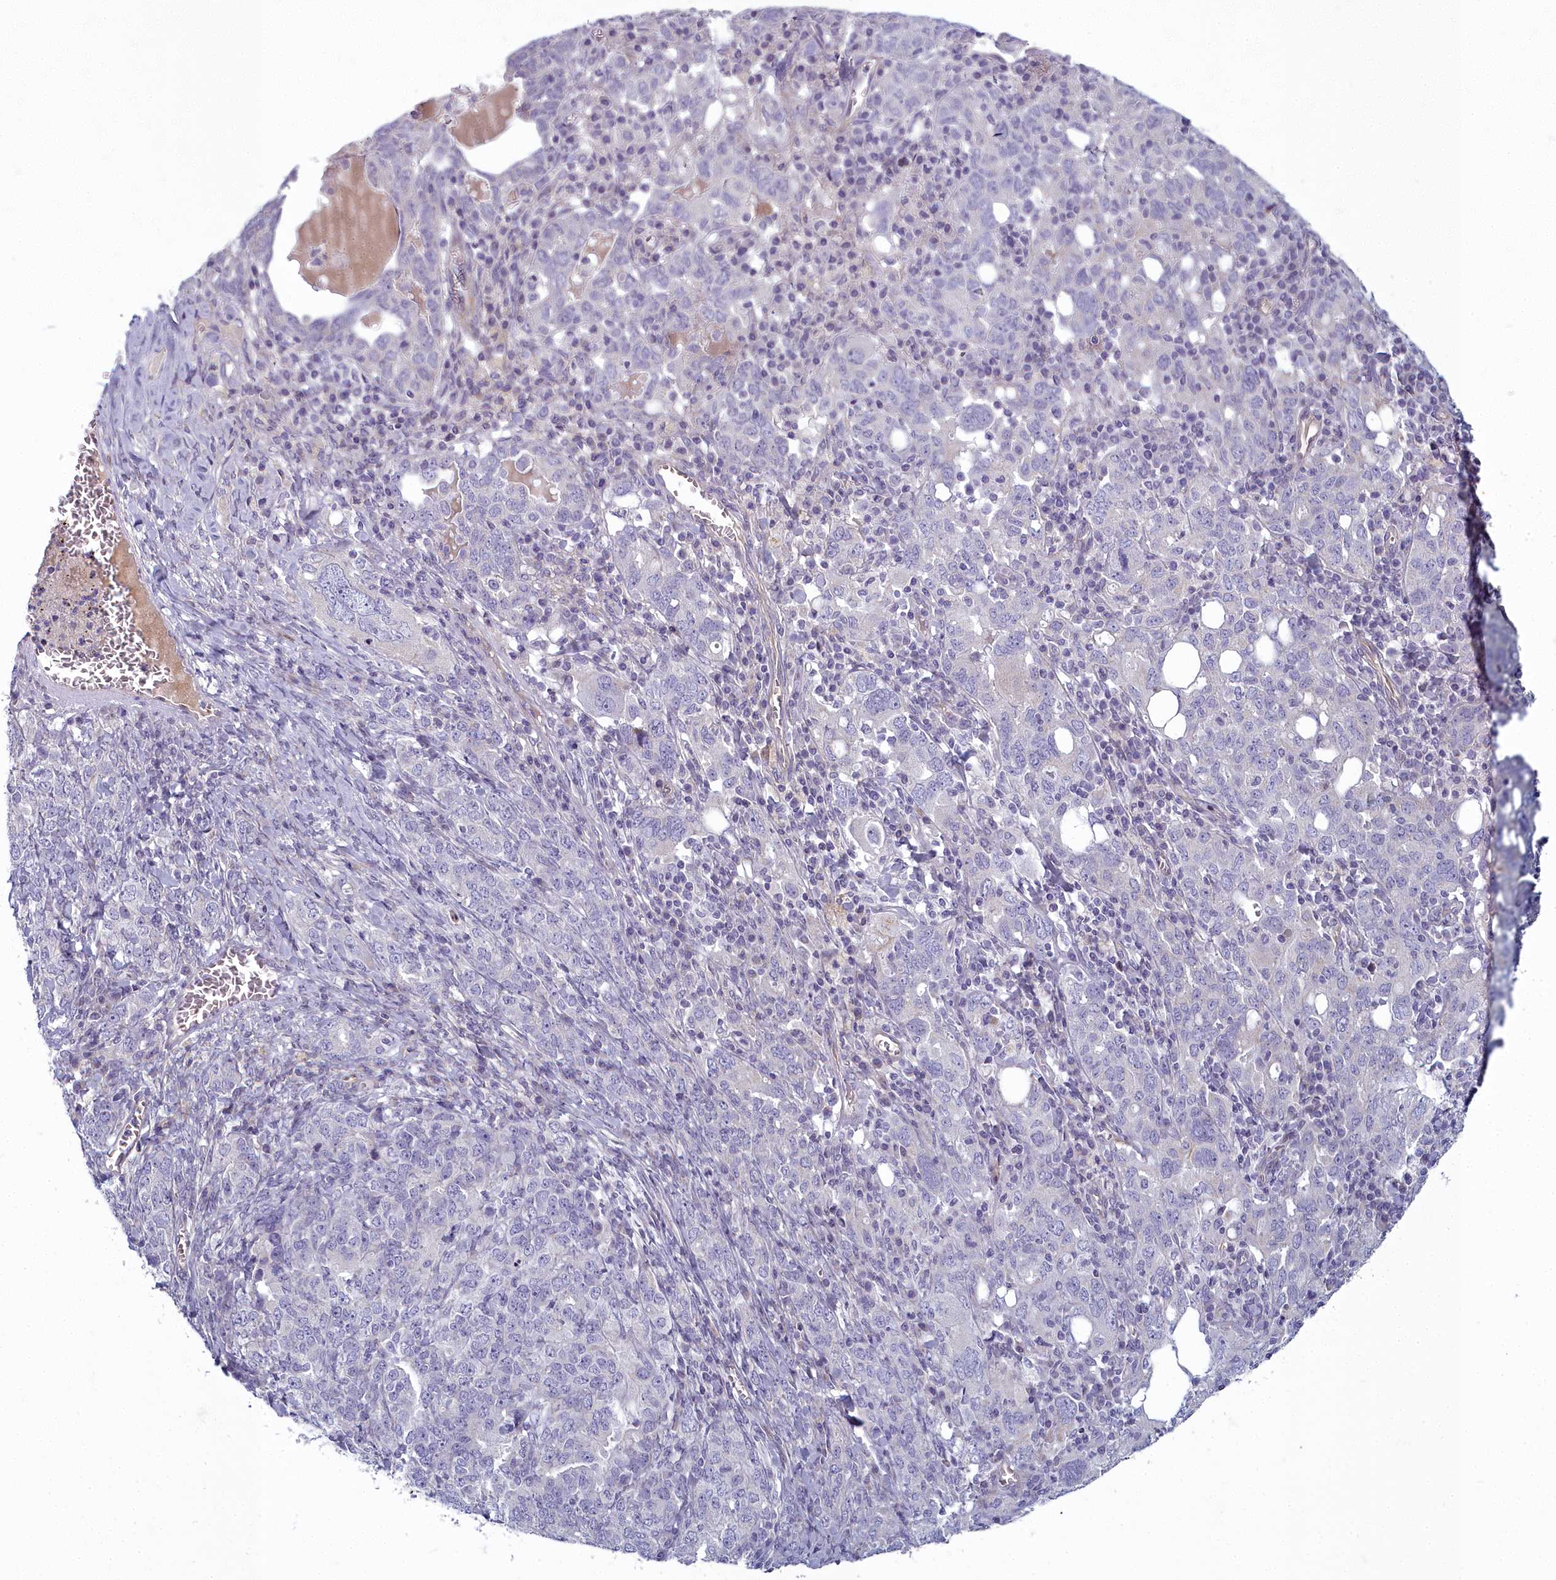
{"staining": {"intensity": "negative", "quantity": "none", "location": "none"}, "tissue": "ovarian cancer", "cell_type": "Tumor cells", "image_type": "cancer", "snomed": [{"axis": "morphology", "description": "Carcinoma, endometroid"}, {"axis": "topography", "description": "Ovary"}], "caption": "Ovarian cancer was stained to show a protein in brown. There is no significant positivity in tumor cells.", "gene": "ARL15", "patient": {"sex": "female", "age": 62}}